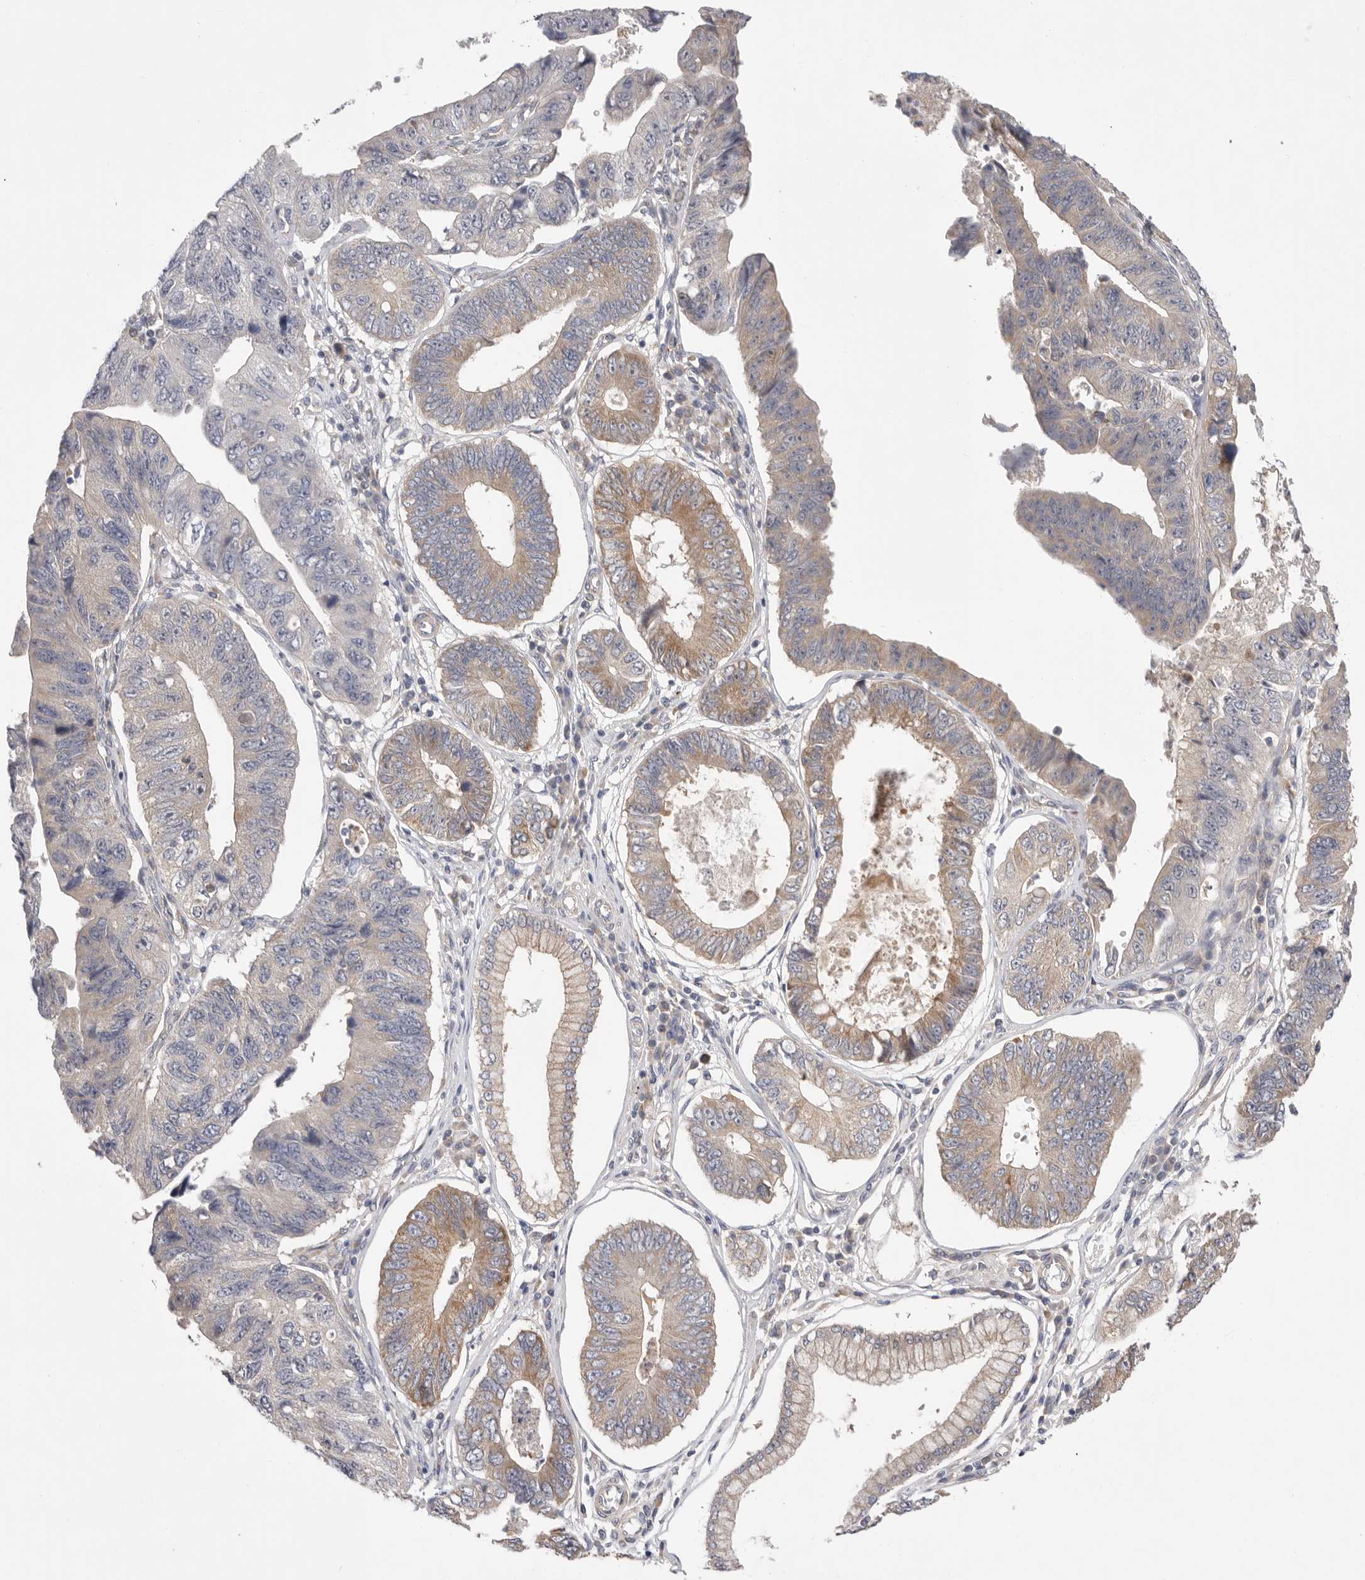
{"staining": {"intensity": "moderate", "quantity": "<25%", "location": "cytoplasmic/membranous"}, "tissue": "stomach cancer", "cell_type": "Tumor cells", "image_type": "cancer", "snomed": [{"axis": "morphology", "description": "Adenocarcinoma, NOS"}, {"axis": "topography", "description": "Stomach"}], "caption": "Protein staining of stomach cancer (adenocarcinoma) tissue shows moderate cytoplasmic/membranous positivity in approximately <25% of tumor cells. (Stains: DAB in brown, nuclei in blue, Microscopy: brightfield microscopy at high magnification).", "gene": "MTFR1L", "patient": {"sex": "male", "age": 59}}